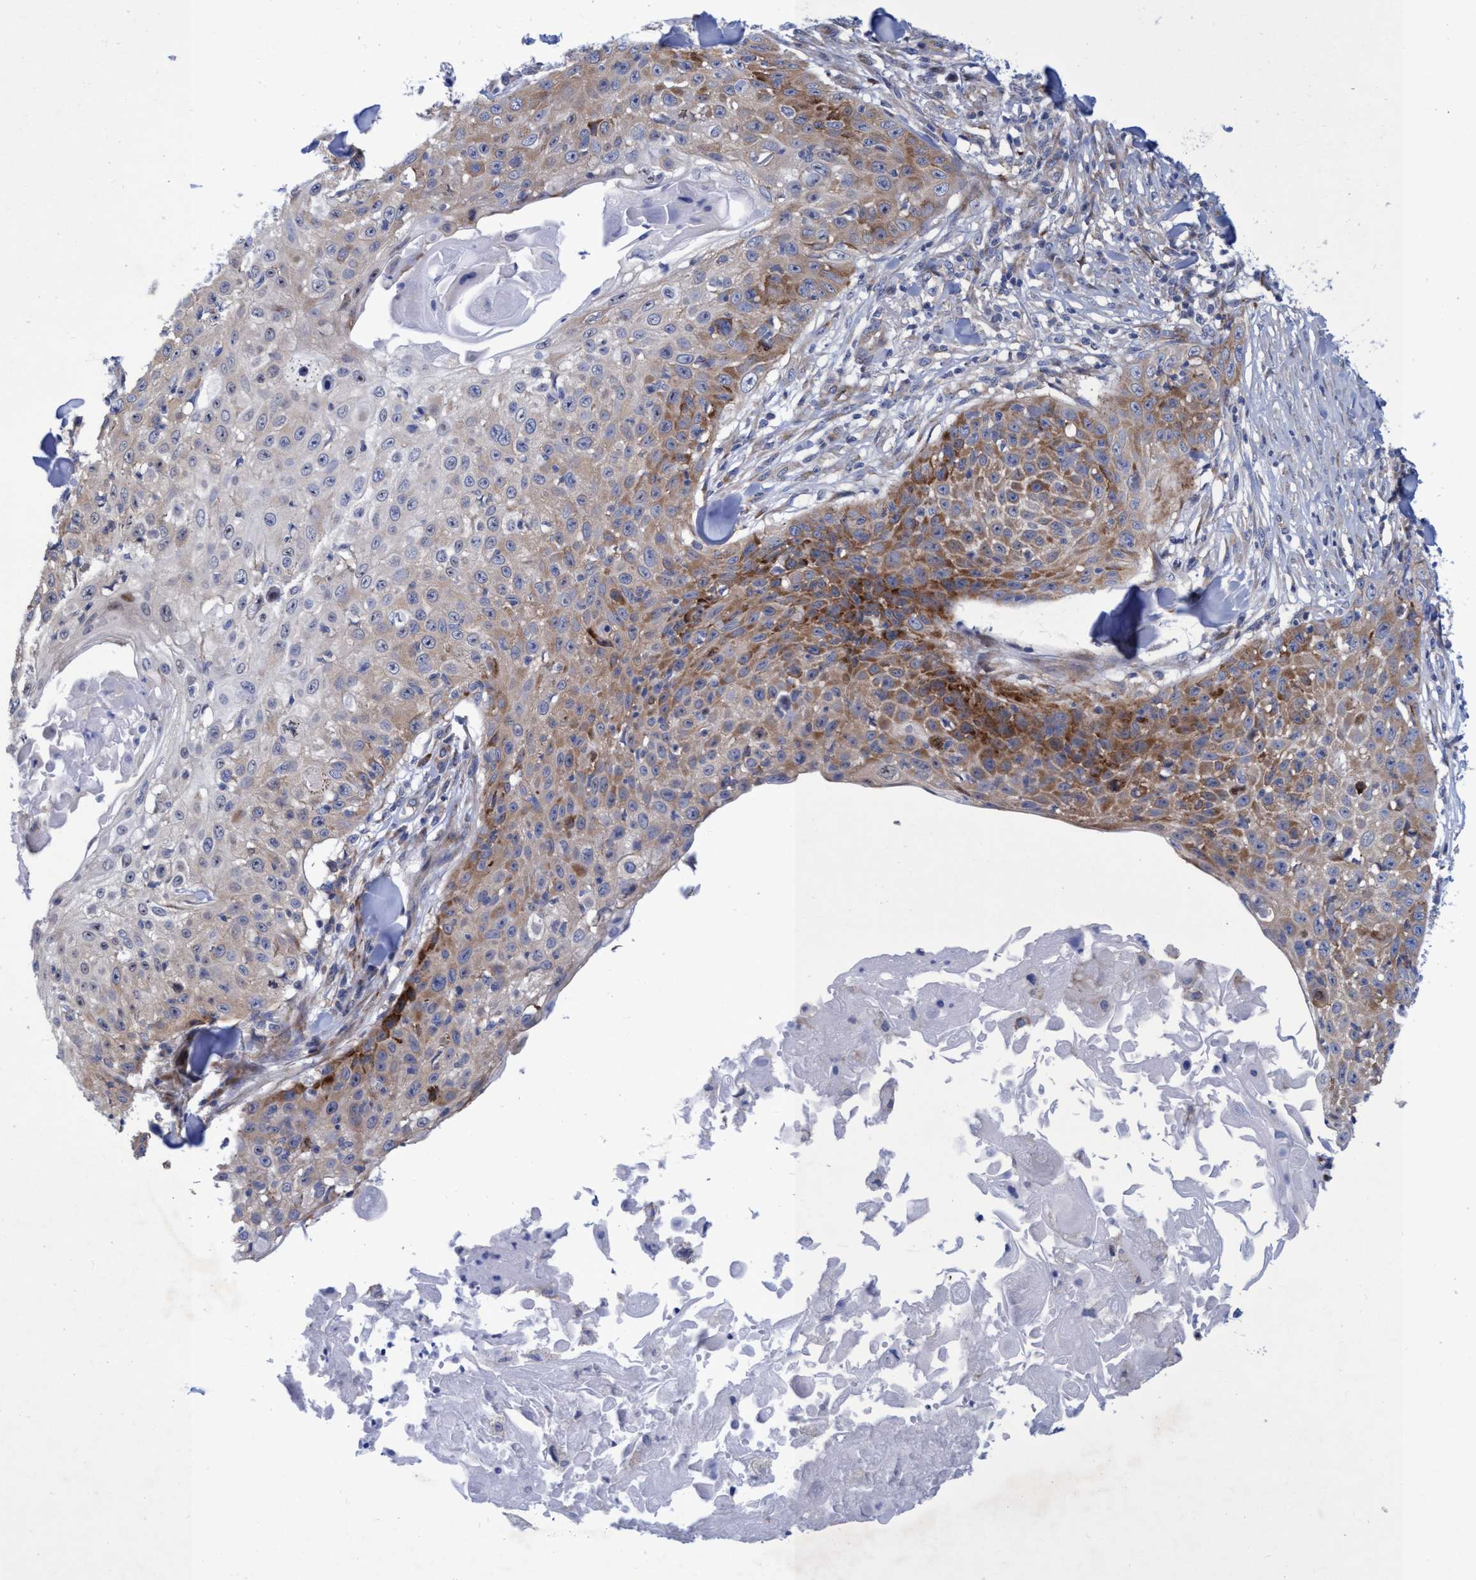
{"staining": {"intensity": "moderate", "quantity": "25%-75%", "location": "cytoplasmic/membranous"}, "tissue": "skin cancer", "cell_type": "Tumor cells", "image_type": "cancer", "snomed": [{"axis": "morphology", "description": "Squamous cell carcinoma, NOS"}, {"axis": "topography", "description": "Skin"}], "caption": "Immunohistochemistry (IHC) staining of skin squamous cell carcinoma, which displays medium levels of moderate cytoplasmic/membranous staining in about 25%-75% of tumor cells indicating moderate cytoplasmic/membranous protein expression. The staining was performed using DAB (3,3'-diaminobenzidine) (brown) for protein detection and nuclei were counterstained in hematoxylin (blue).", "gene": "R3HCC1", "patient": {"sex": "male", "age": 86}}